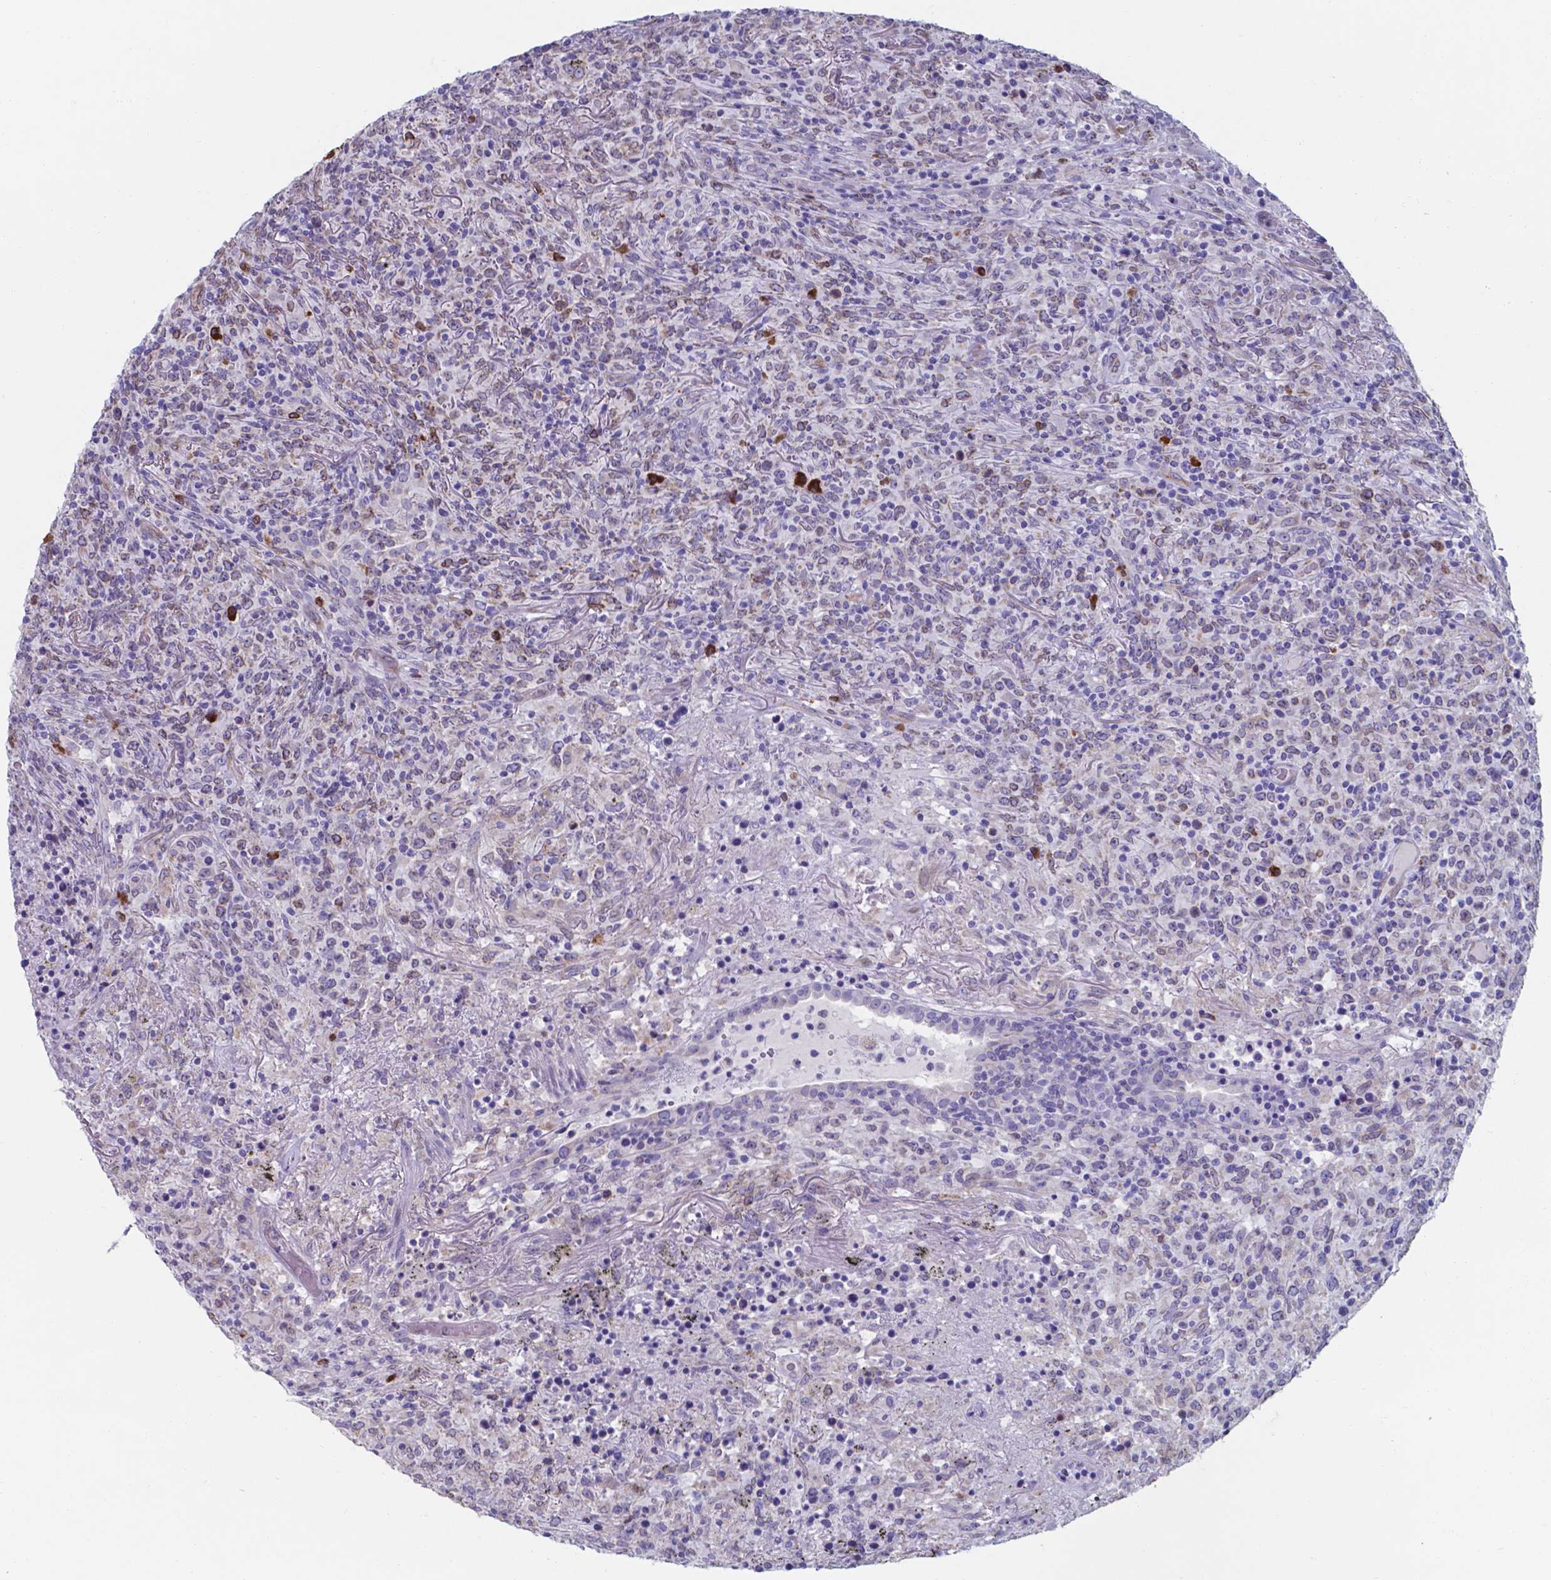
{"staining": {"intensity": "negative", "quantity": "none", "location": "none"}, "tissue": "lymphoma", "cell_type": "Tumor cells", "image_type": "cancer", "snomed": [{"axis": "morphology", "description": "Malignant lymphoma, non-Hodgkin's type, High grade"}, {"axis": "topography", "description": "Lung"}], "caption": "A high-resolution histopathology image shows immunohistochemistry staining of lymphoma, which reveals no significant positivity in tumor cells.", "gene": "UBE2J1", "patient": {"sex": "male", "age": 79}}